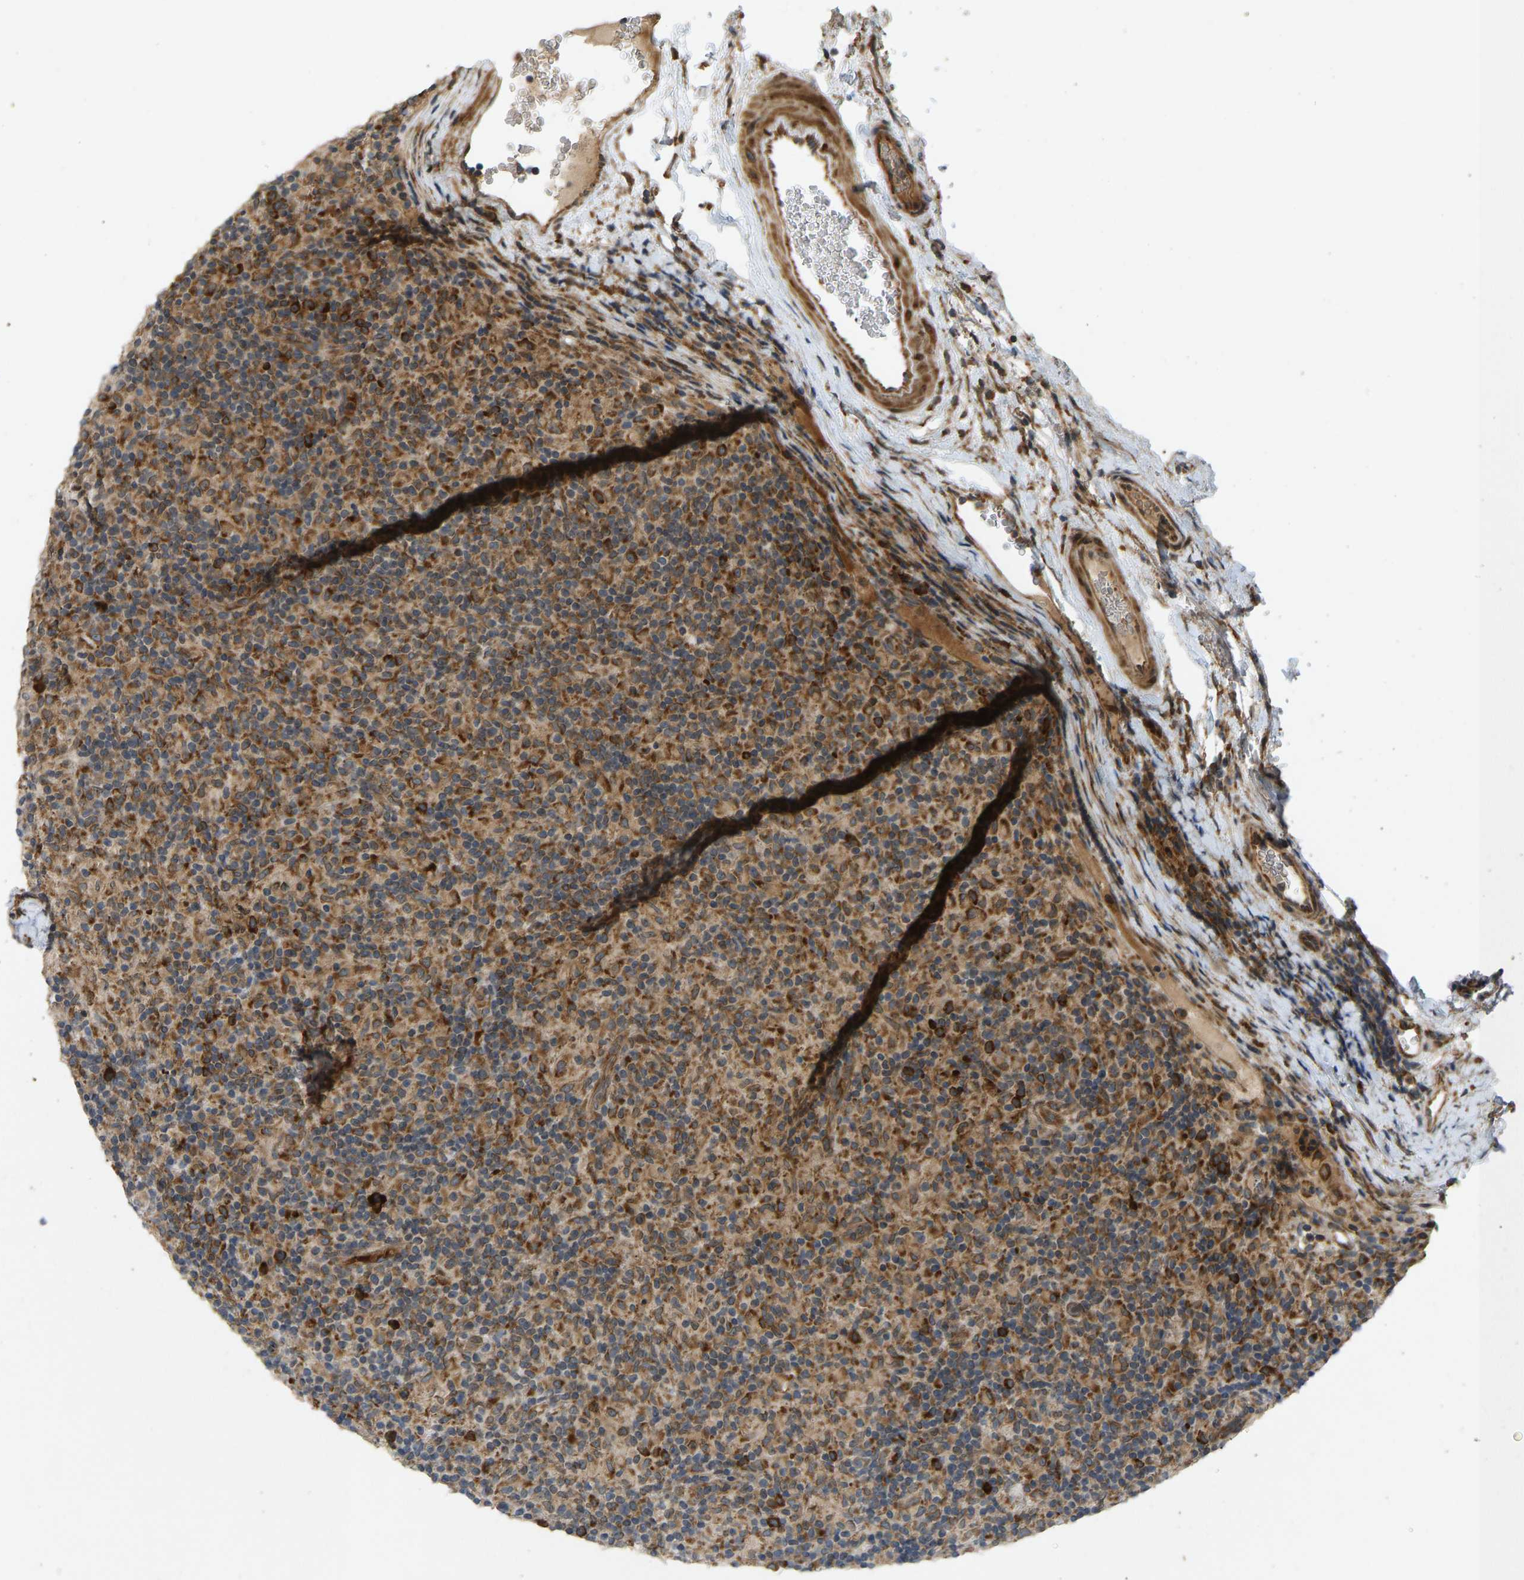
{"staining": {"intensity": "strong", "quantity": ">75%", "location": "cytoplasmic/membranous"}, "tissue": "lymphoma", "cell_type": "Tumor cells", "image_type": "cancer", "snomed": [{"axis": "morphology", "description": "Hodgkin's disease, NOS"}, {"axis": "topography", "description": "Lymph node"}], "caption": "Immunohistochemistry (IHC) of human lymphoma displays high levels of strong cytoplasmic/membranous positivity in approximately >75% of tumor cells.", "gene": "RPN2", "patient": {"sex": "male", "age": 70}}